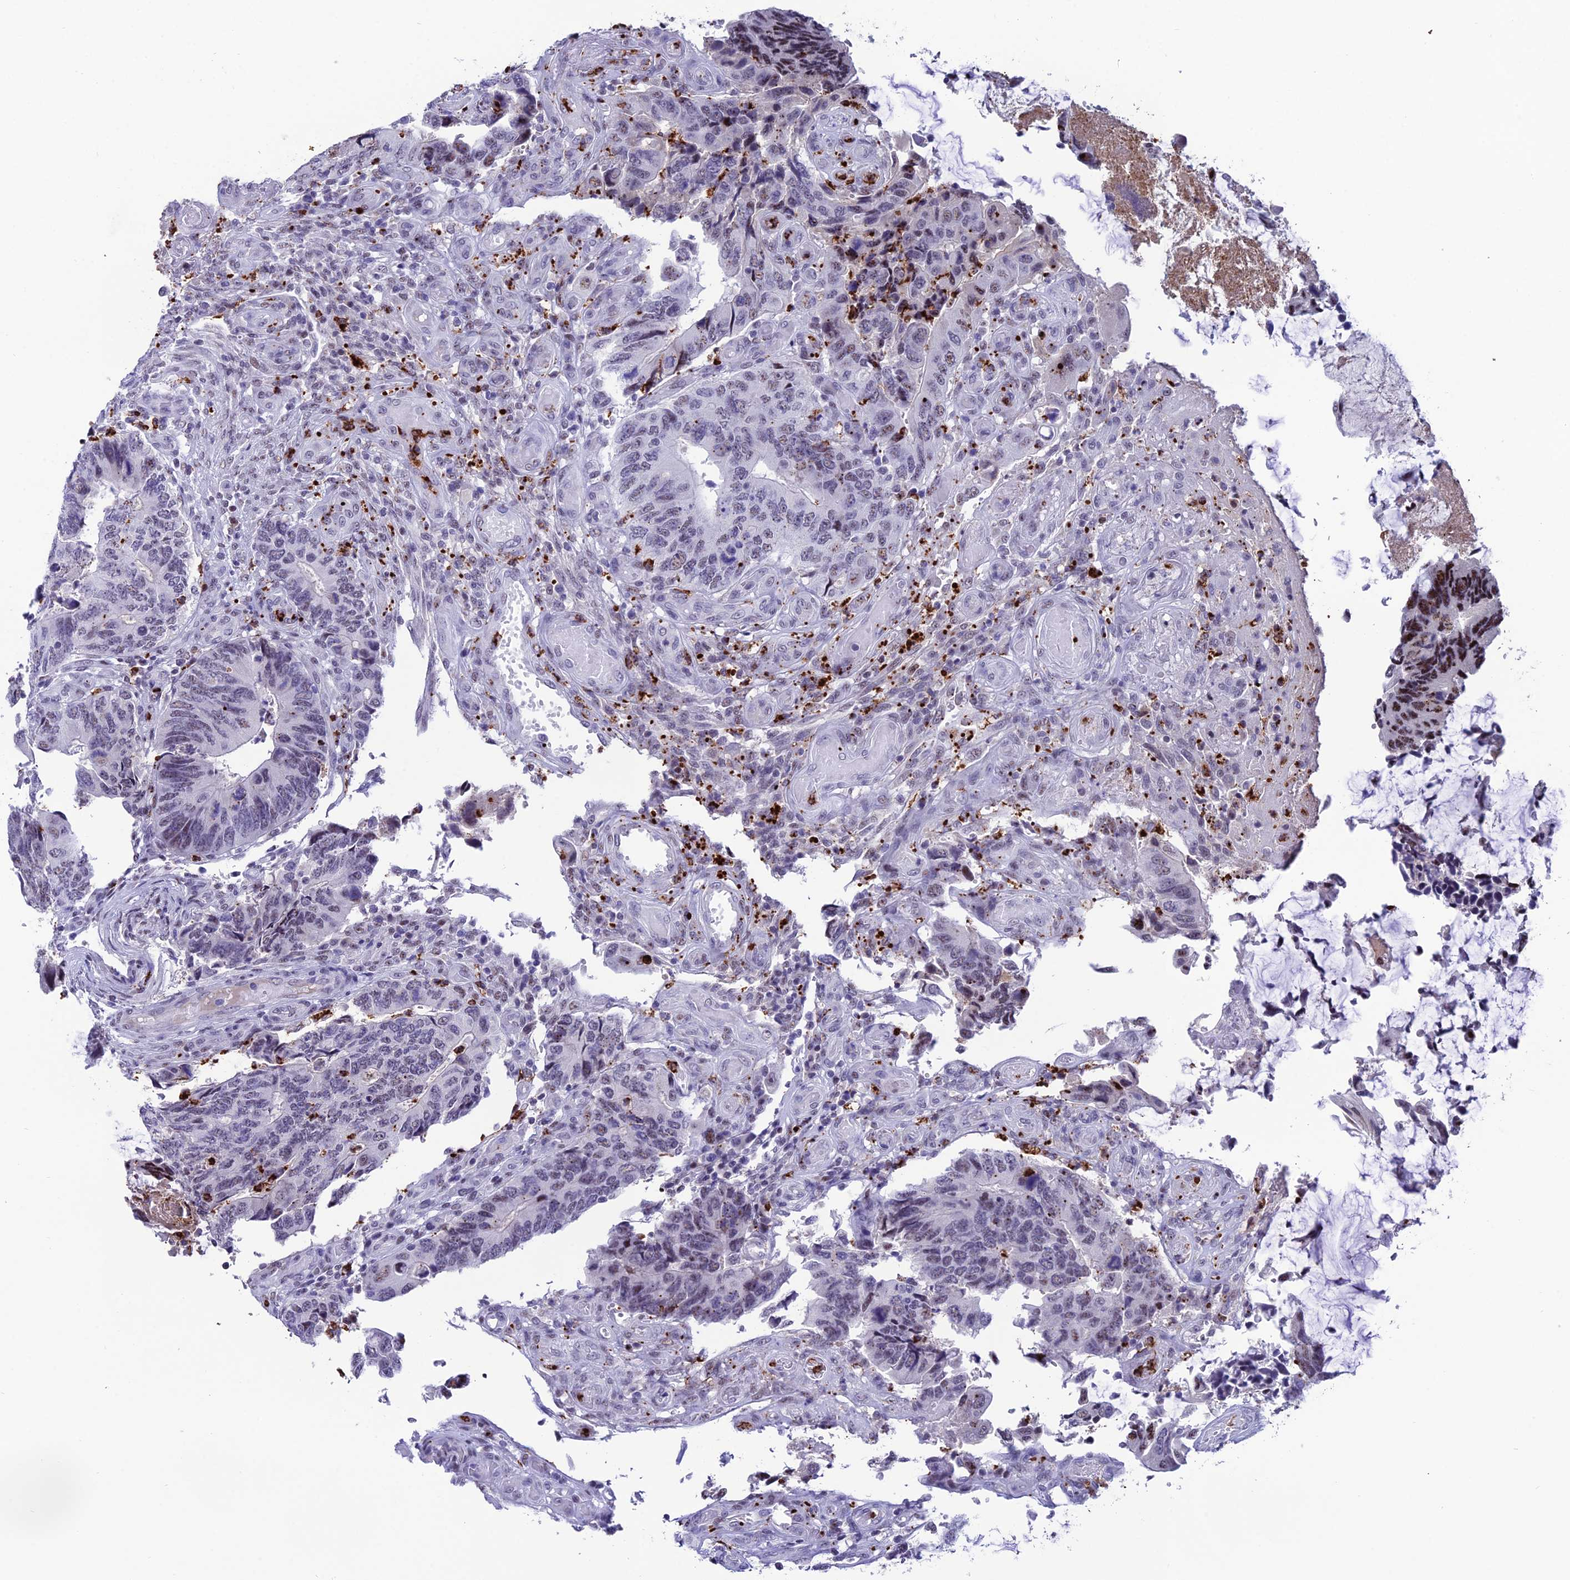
{"staining": {"intensity": "weak", "quantity": "25%-75%", "location": "nuclear"}, "tissue": "colorectal cancer", "cell_type": "Tumor cells", "image_type": "cancer", "snomed": [{"axis": "morphology", "description": "Adenocarcinoma, NOS"}, {"axis": "topography", "description": "Colon"}], "caption": "Immunohistochemistry (IHC) staining of colorectal cancer (adenocarcinoma), which shows low levels of weak nuclear positivity in about 25%-75% of tumor cells indicating weak nuclear protein expression. The staining was performed using DAB (brown) for protein detection and nuclei were counterstained in hematoxylin (blue).", "gene": "MFSD2B", "patient": {"sex": "male", "age": 87}}